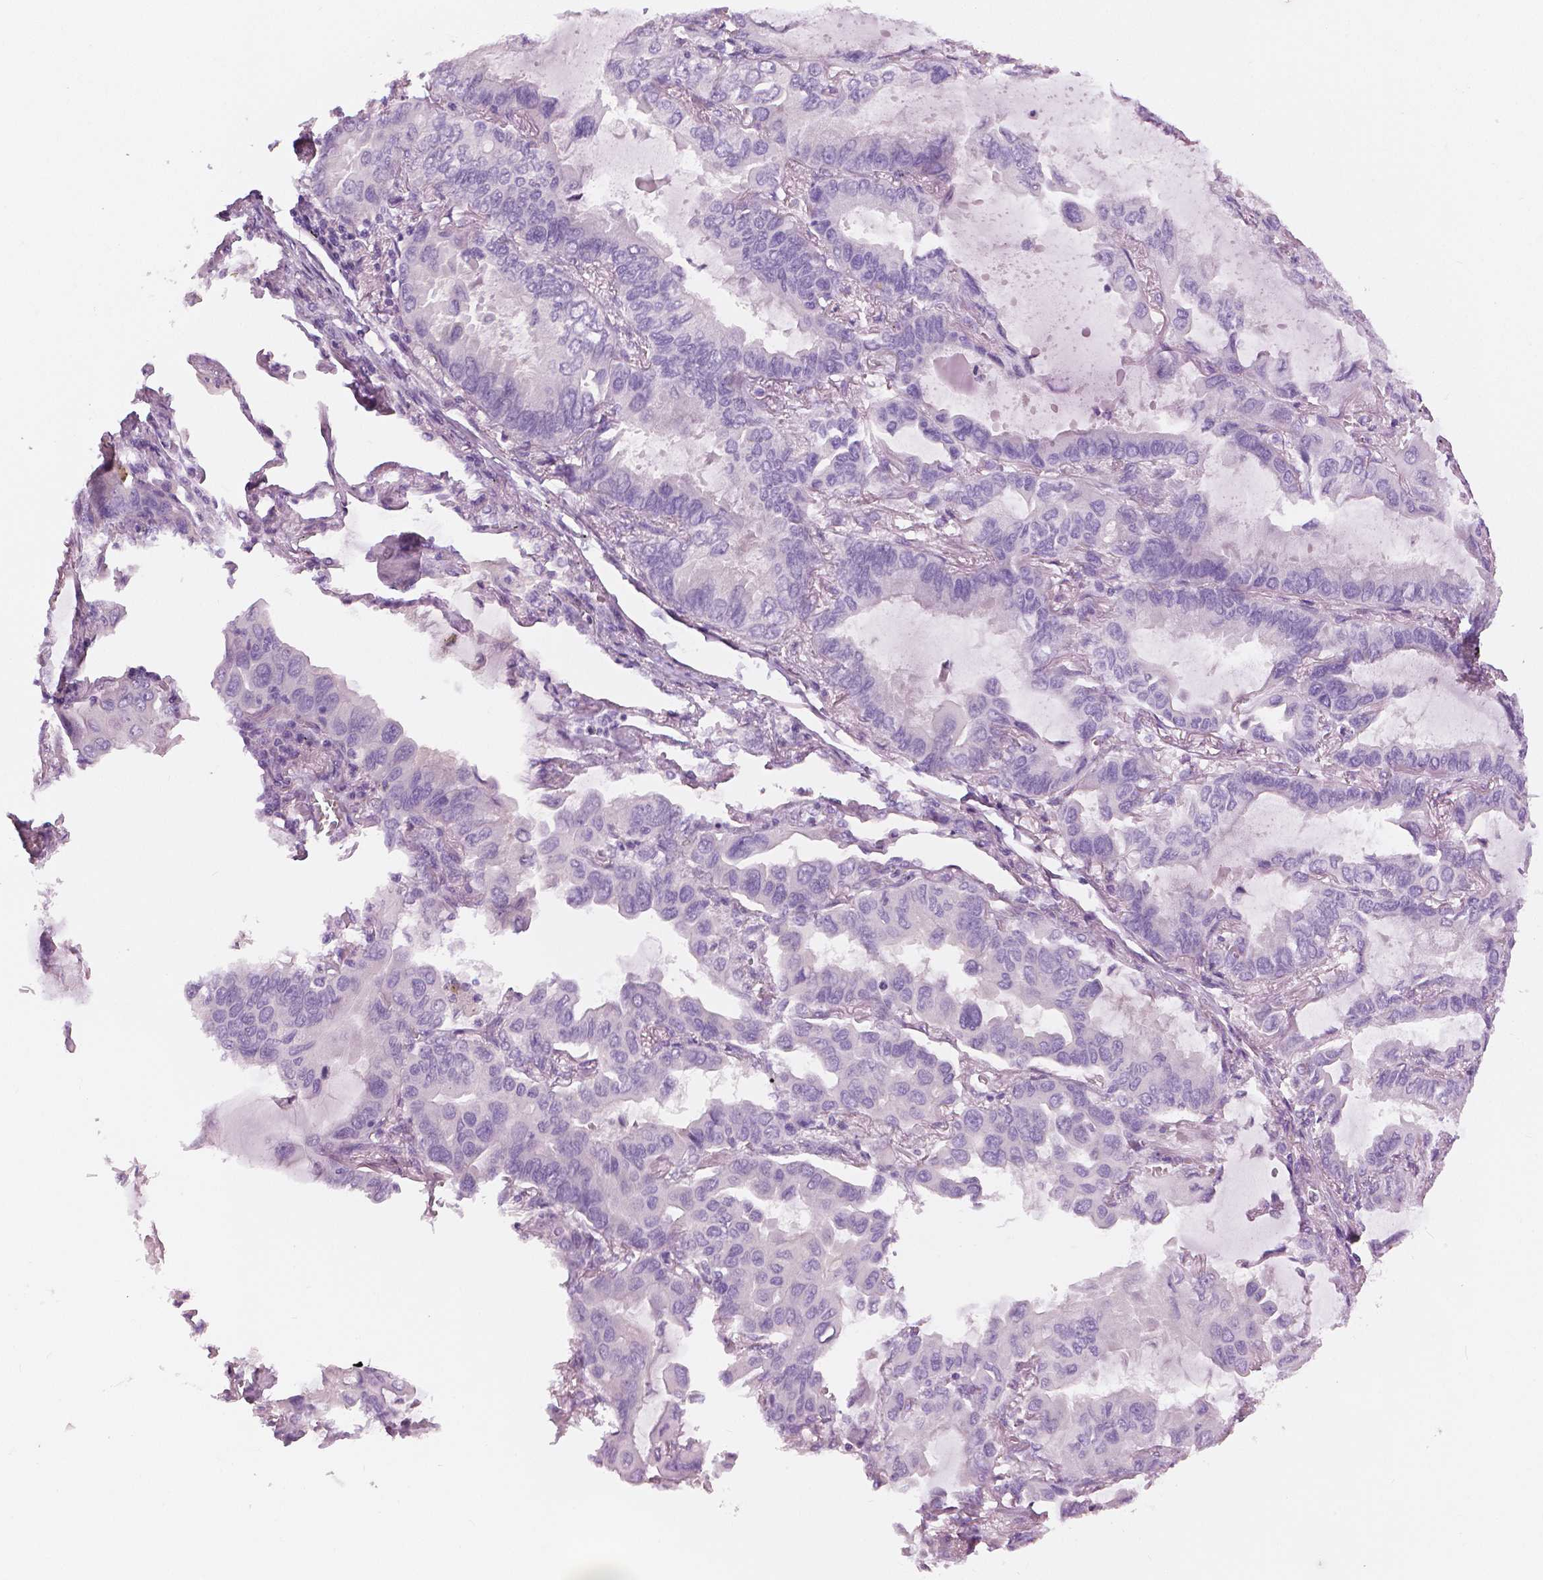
{"staining": {"intensity": "negative", "quantity": "none", "location": "none"}, "tissue": "lung cancer", "cell_type": "Tumor cells", "image_type": "cancer", "snomed": [{"axis": "morphology", "description": "Adenocarcinoma, NOS"}, {"axis": "topography", "description": "Lung"}], "caption": "Tumor cells are negative for brown protein staining in adenocarcinoma (lung).", "gene": "SLC24A1", "patient": {"sex": "male", "age": 64}}